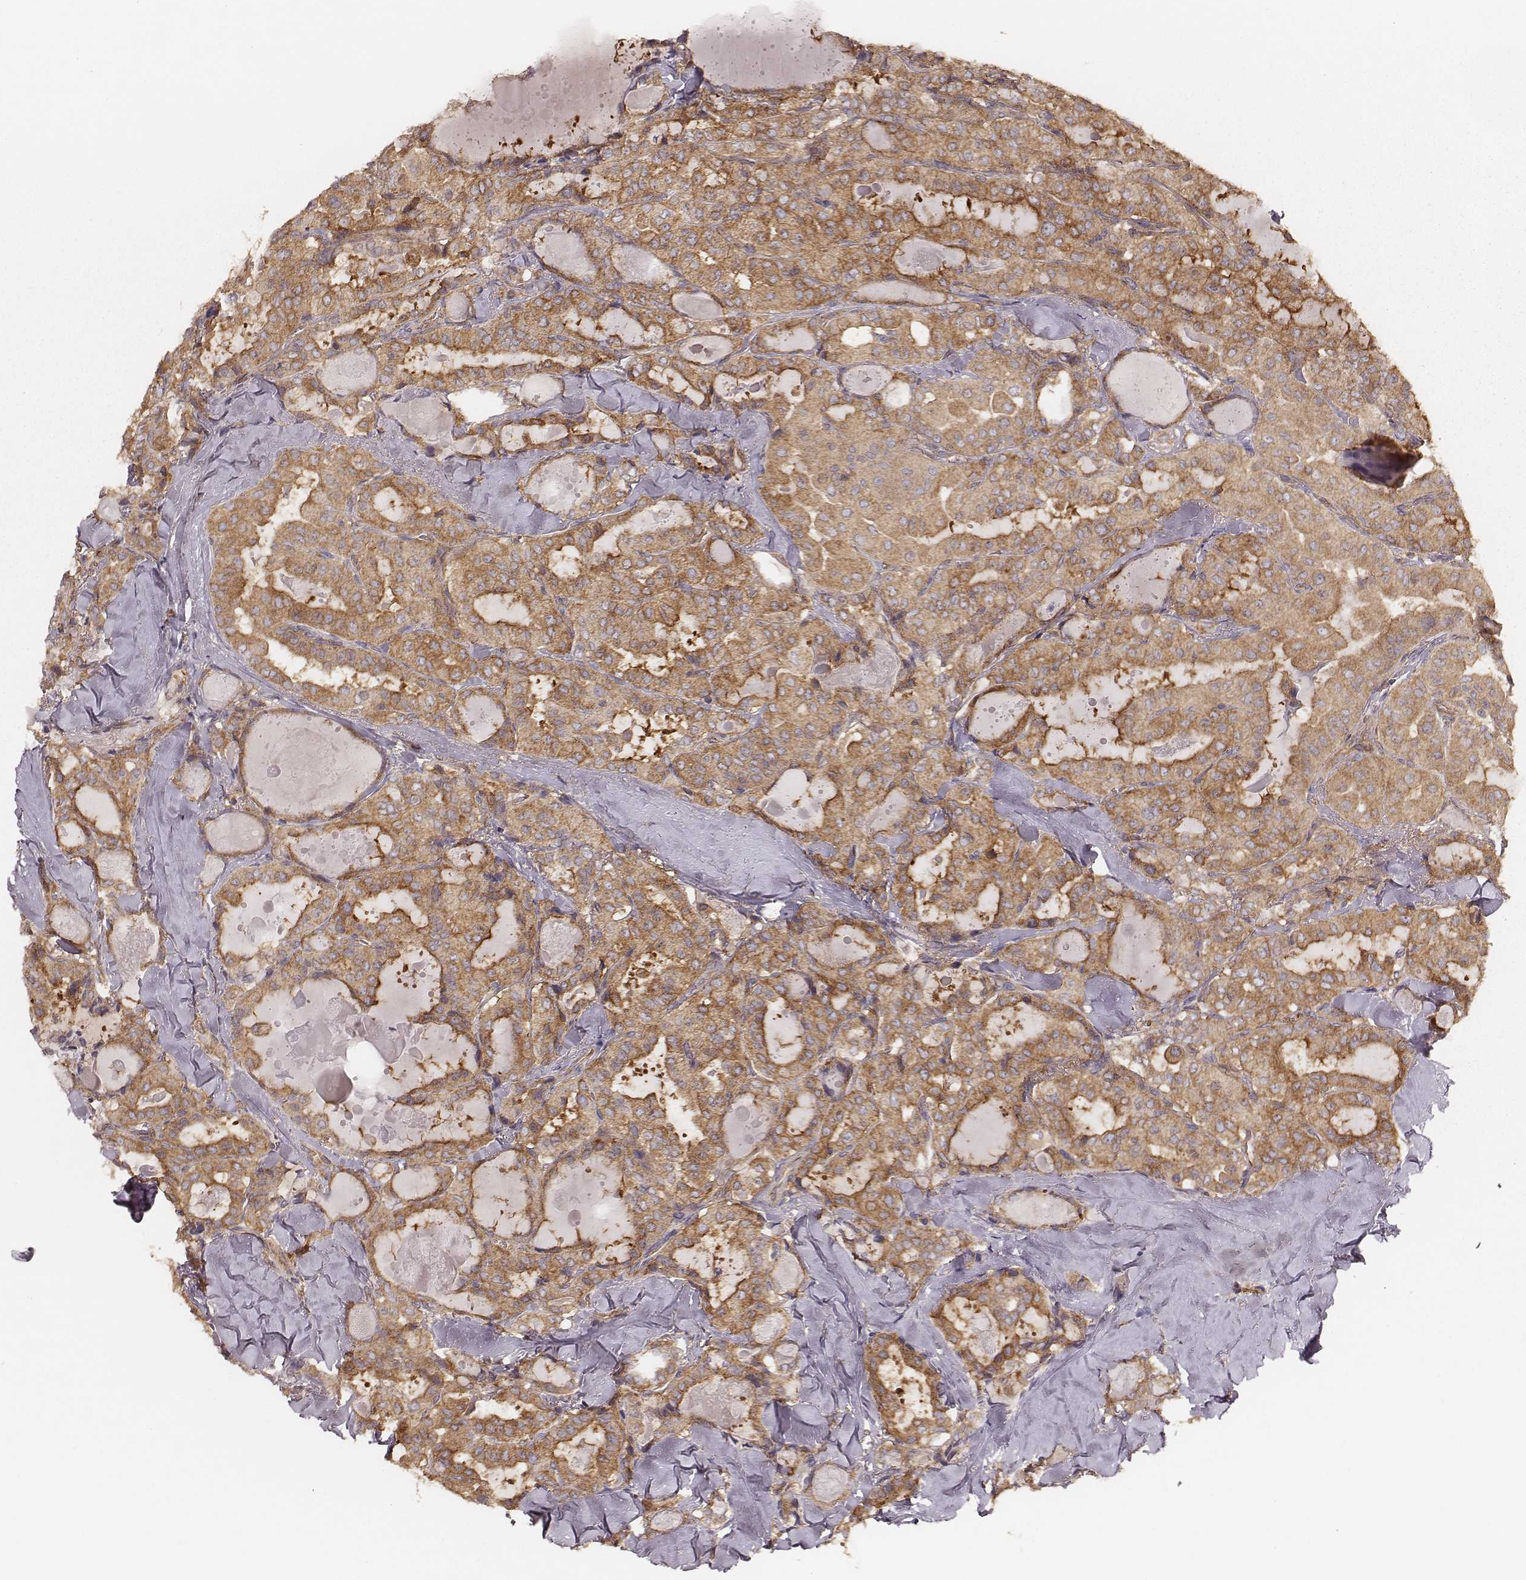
{"staining": {"intensity": "moderate", "quantity": ">75%", "location": "cytoplasmic/membranous"}, "tissue": "thyroid cancer", "cell_type": "Tumor cells", "image_type": "cancer", "snomed": [{"axis": "morphology", "description": "Papillary adenocarcinoma, NOS"}, {"axis": "topography", "description": "Thyroid gland"}], "caption": "Immunohistochemistry (IHC) micrograph of human thyroid cancer (papillary adenocarcinoma) stained for a protein (brown), which shows medium levels of moderate cytoplasmic/membranous expression in approximately >75% of tumor cells.", "gene": "CARS1", "patient": {"sex": "female", "age": 41}}